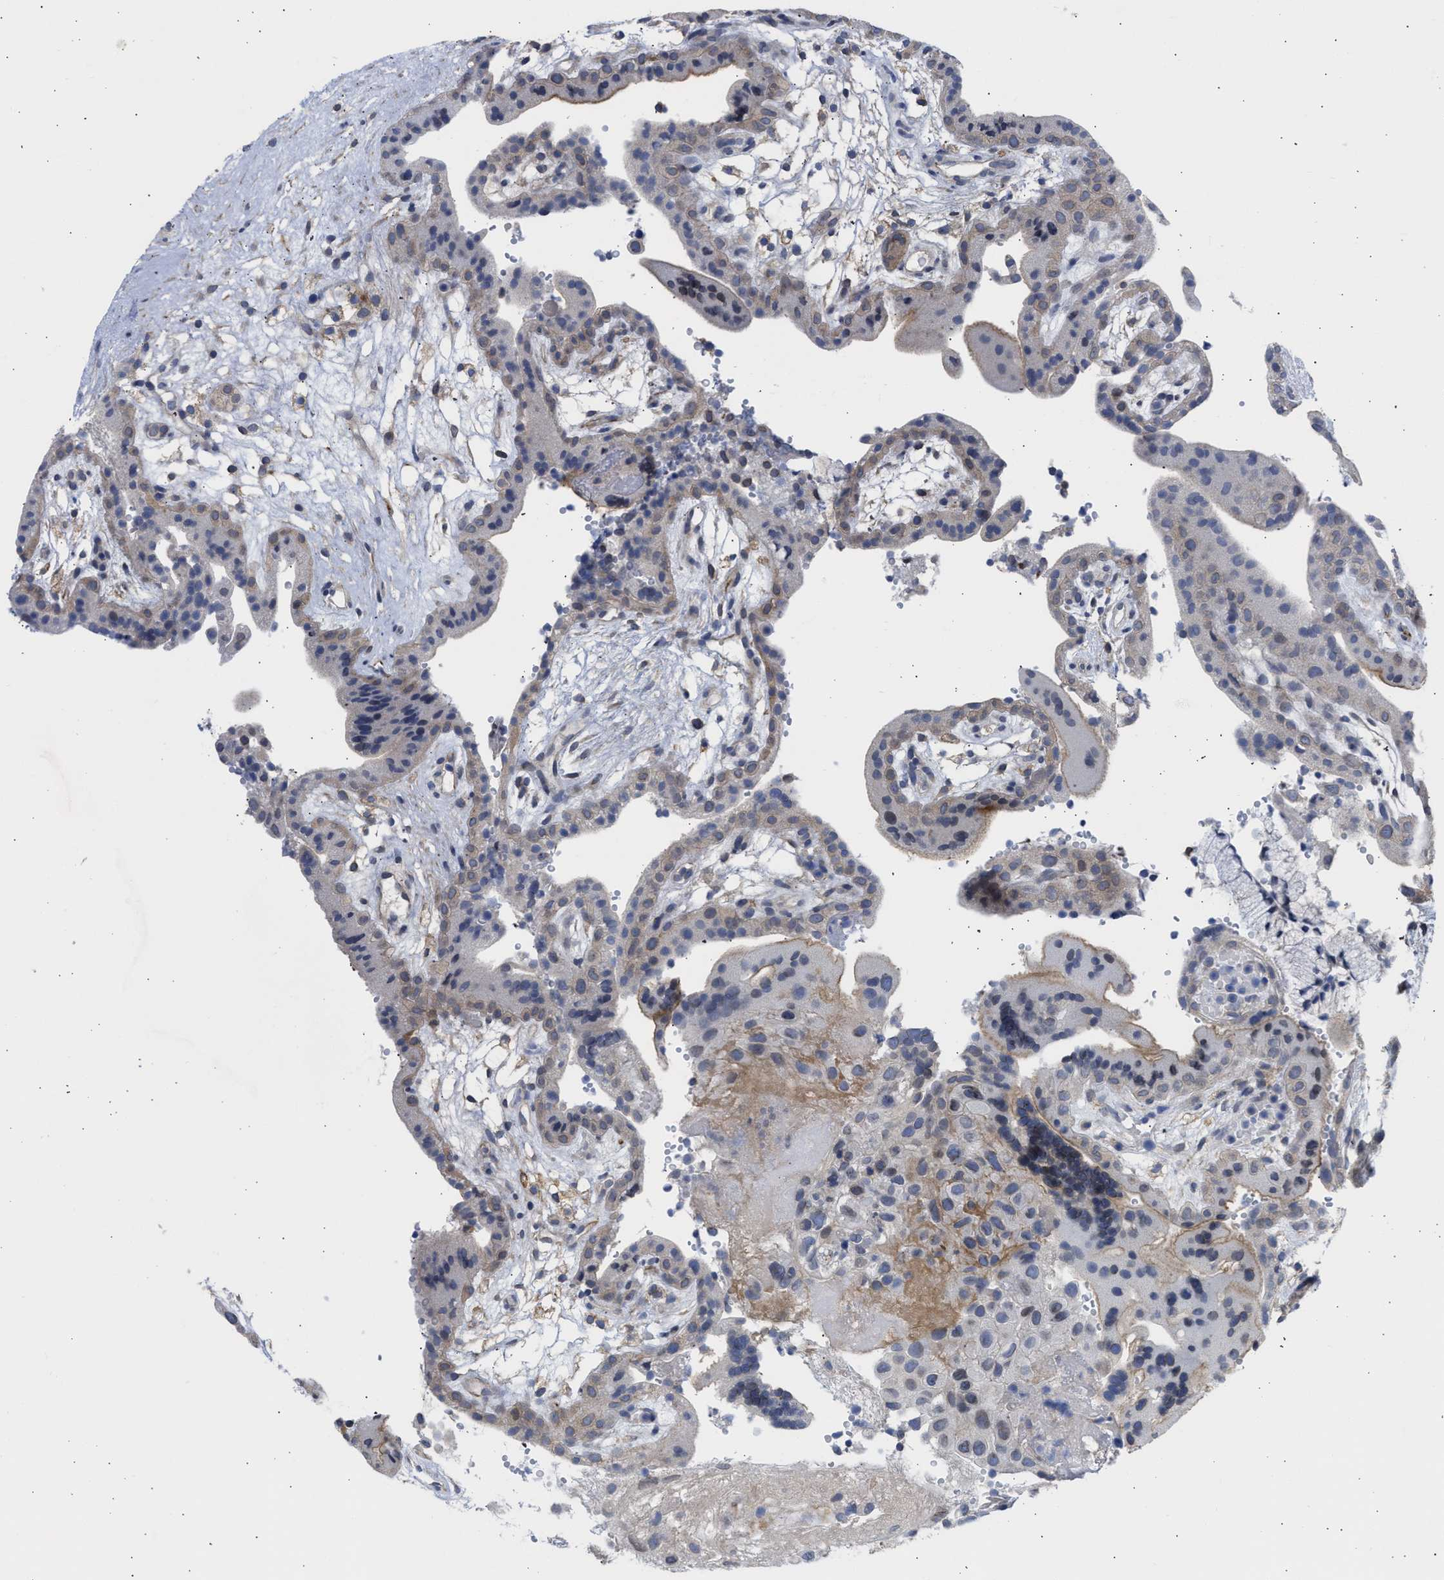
{"staining": {"intensity": "weak", "quantity": "<25%", "location": "cytoplasmic/membranous,nuclear"}, "tissue": "placenta", "cell_type": "Decidual cells", "image_type": "normal", "snomed": [{"axis": "morphology", "description": "Normal tissue, NOS"}, {"axis": "topography", "description": "Placenta"}], "caption": "Photomicrograph shows no significant protein expression in decidual cells of normal placenta. The staining was performed using DAB to visualize the protein expression in brown, while the nuclei were stained in blue with hematoxylin (Magnification: 20x).", "gene": "NUP35", "patient": {"sex": "female", "age": 18}}